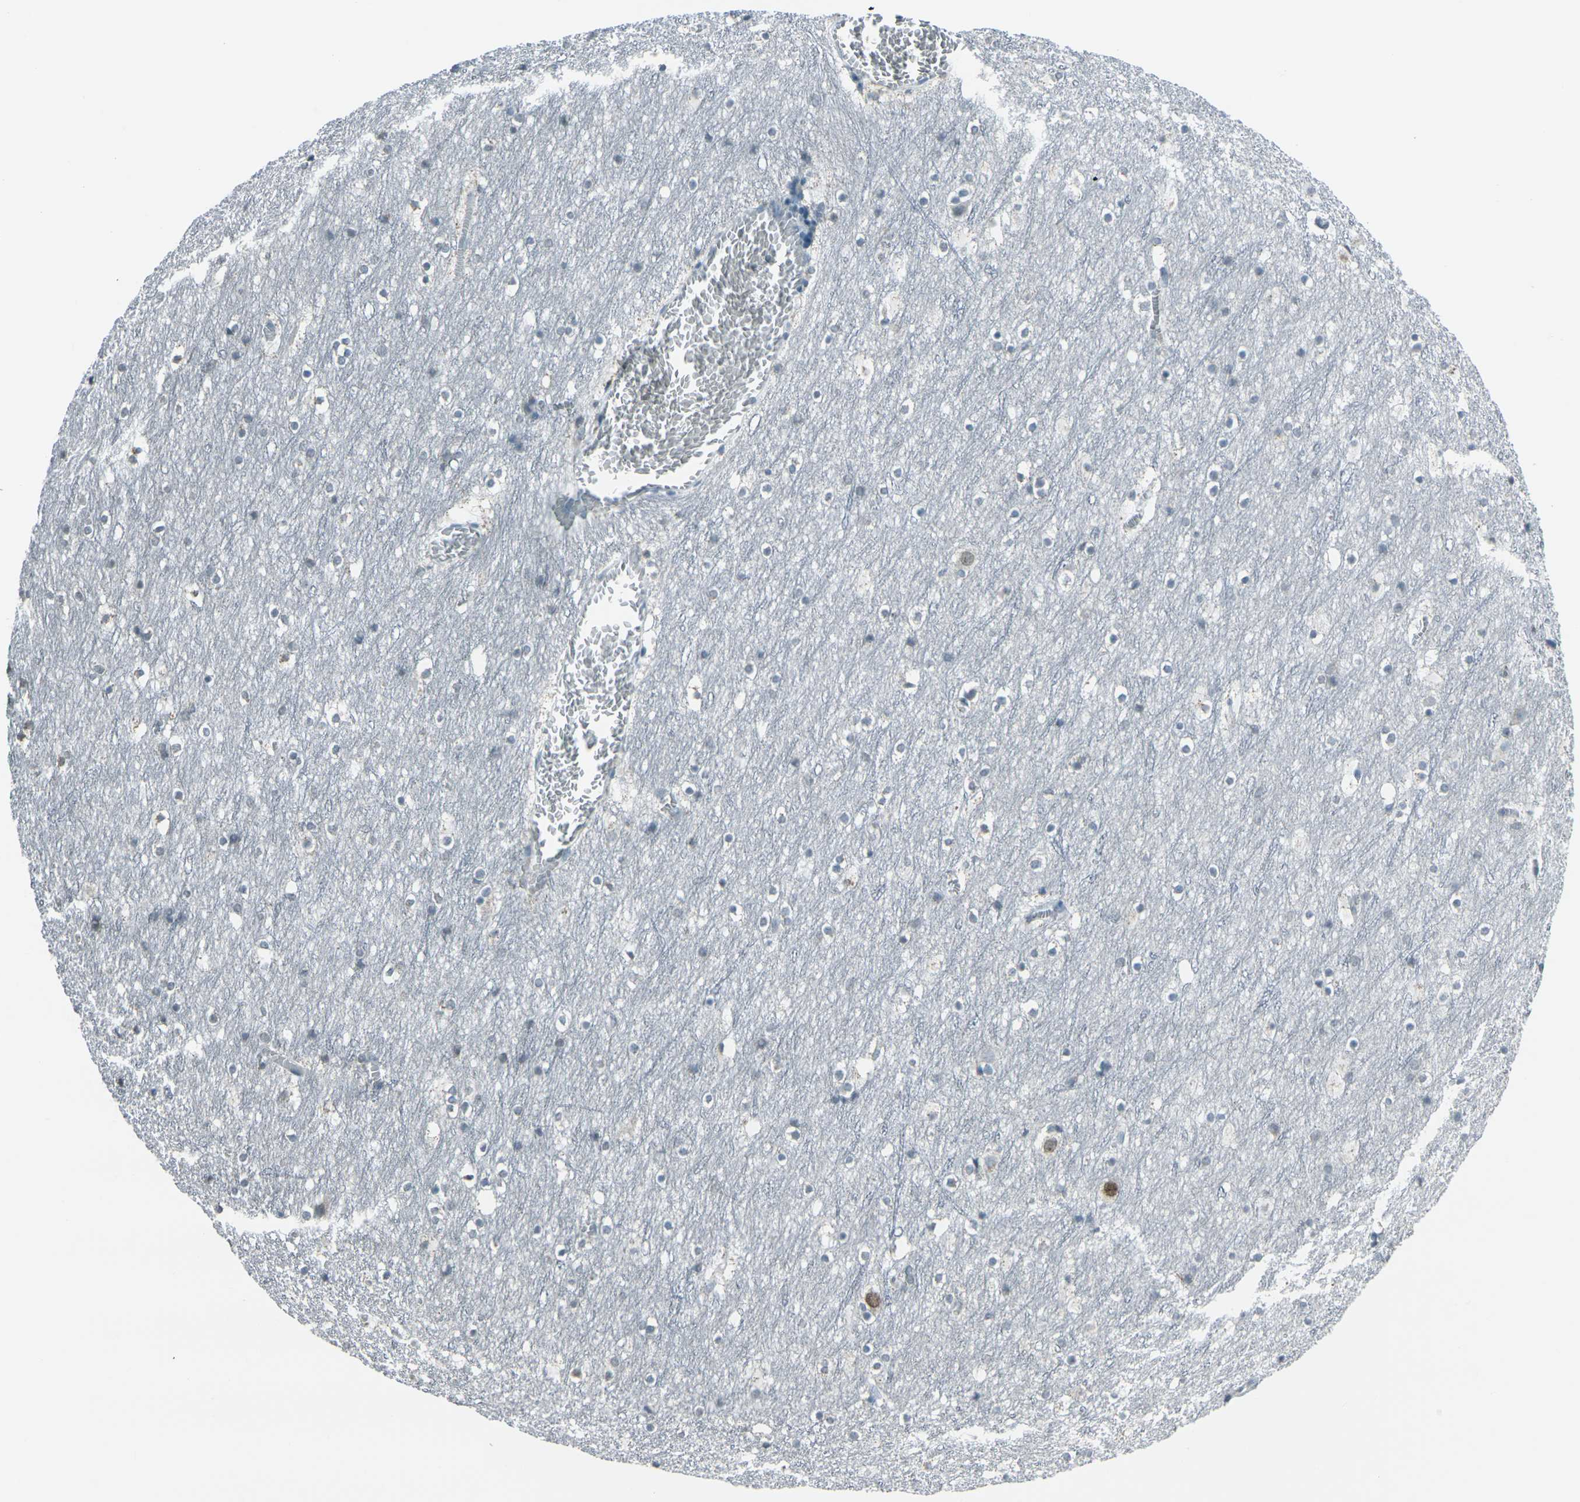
{"staining": {"intensity": "negative", "quantity": "none", "location": "none"}, "tissue": "cerebral cortex", "cell_type": "Endothelial cells", "image_type": "normal", "snomed": [{"axis": "morphology", "description": "Normal tissue, NOS"}, {"axis": "topography", "description": "Cerebral cortex"}], "caption": "Micrograph shows no significant protein positivity in endothelial cells of unremarkable cerebral cortex. Brightfield microscopy of immunohistochemistry (IHC) stained with DAB (3,3'-diaminobenzidine) (brown) and hematoxylin (blue), captured at high magnification.", "gene": "H2BC1", "patient": {"sex": "male", "age": 45}}